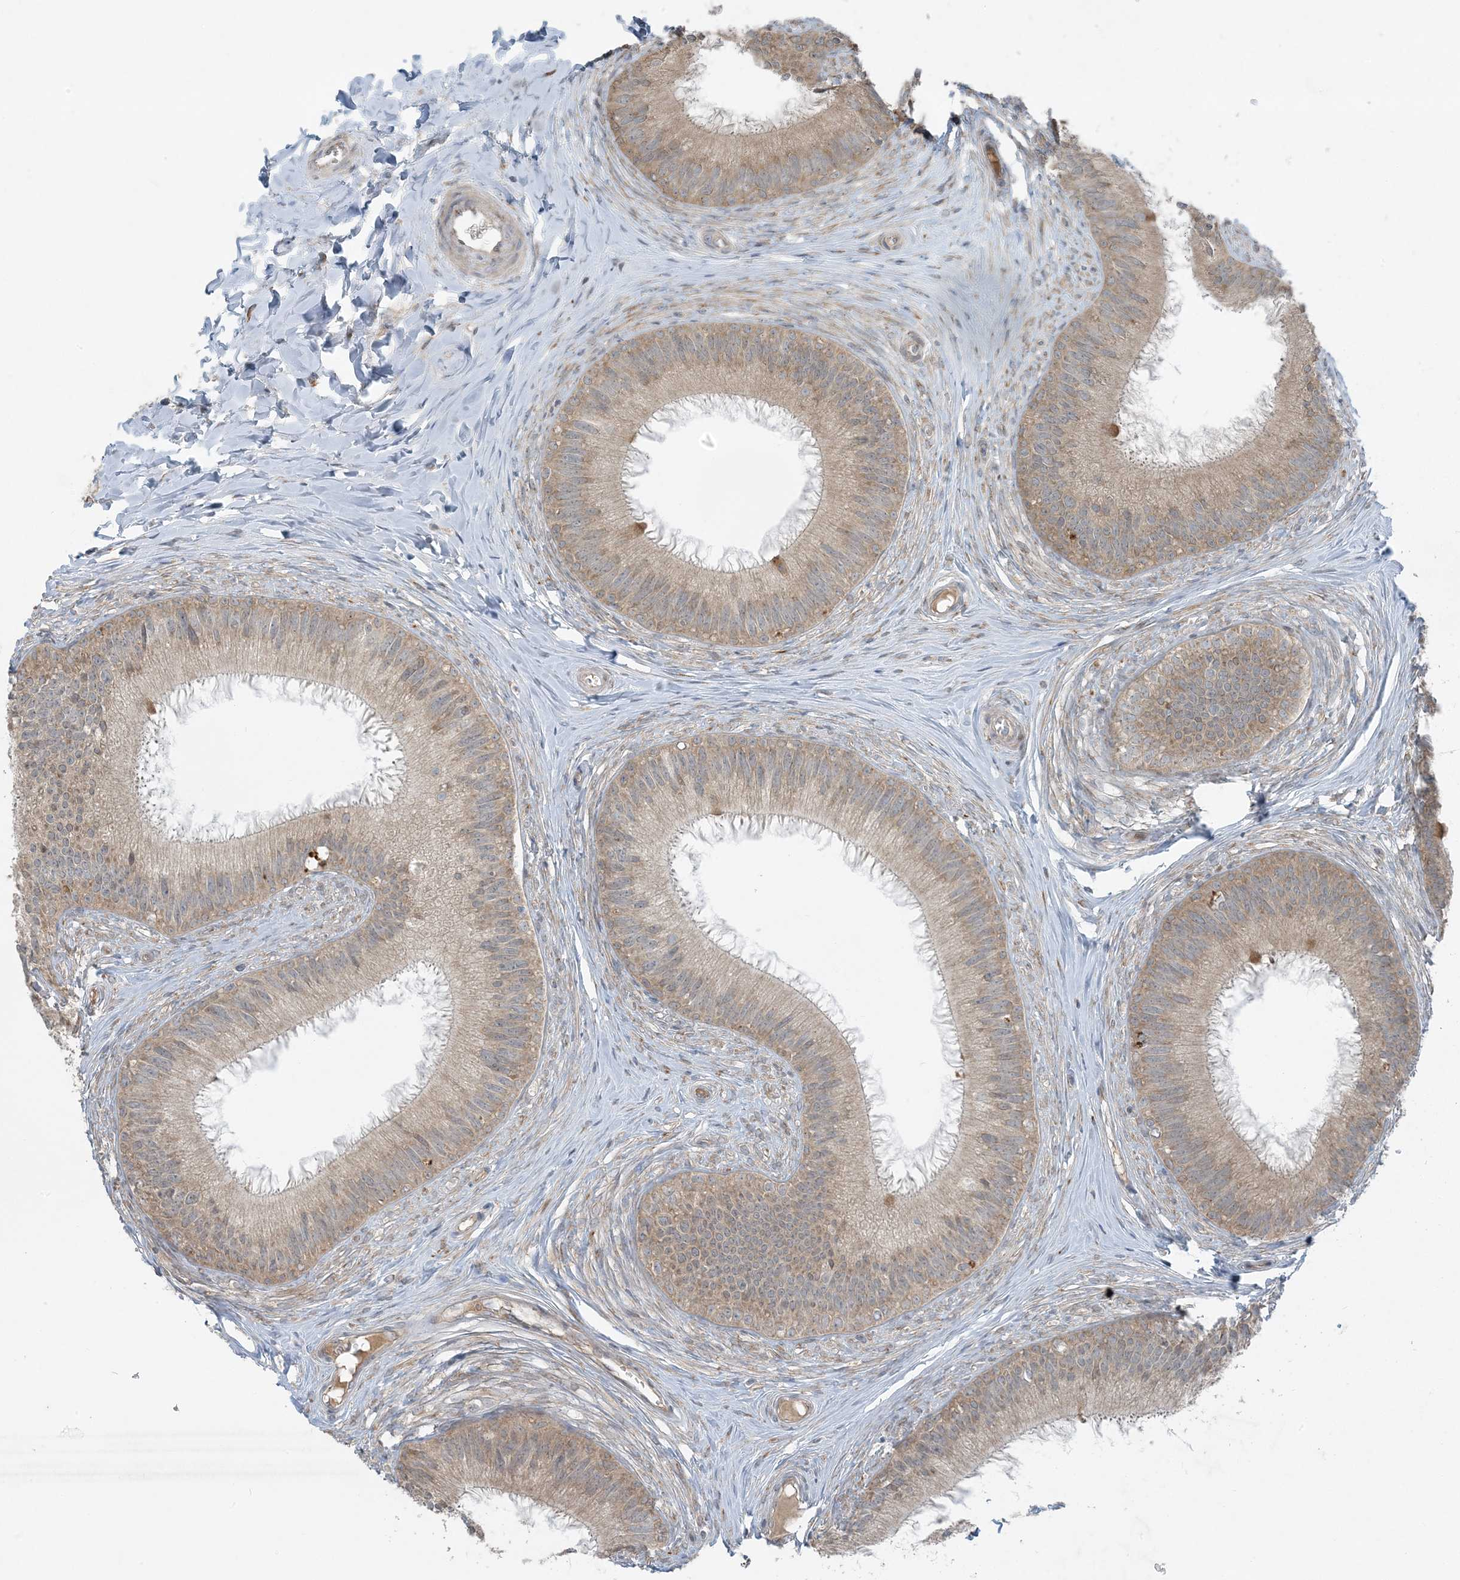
{"staining": {"intensity": "moderate", "quantity": ">75%", "location": "cytoplasmic/membranous"}, "tissue": "epididymis", "cell_type": "Glandular cells", "image_type": "normal", "snomed": [{"axis": "morphology", "description": "Normal tissue, NOS"}, {"axis": "topography", "description": "Epididymis"}], "caption": "Protein staining by immunohistochemistry (IHC) demonstrates moderate cytoplasmic/membranous staining in about >75% of glandular cells in unremarkable epididymis. The staining is performed using DAB (3,3'-diaminobenzidine) brown chromogen to label protein expression. The nuclei are counter-stained blue using hematoxylin.", "gene": "ZNF263", "patient": {"sex": "male", "age": 27}}